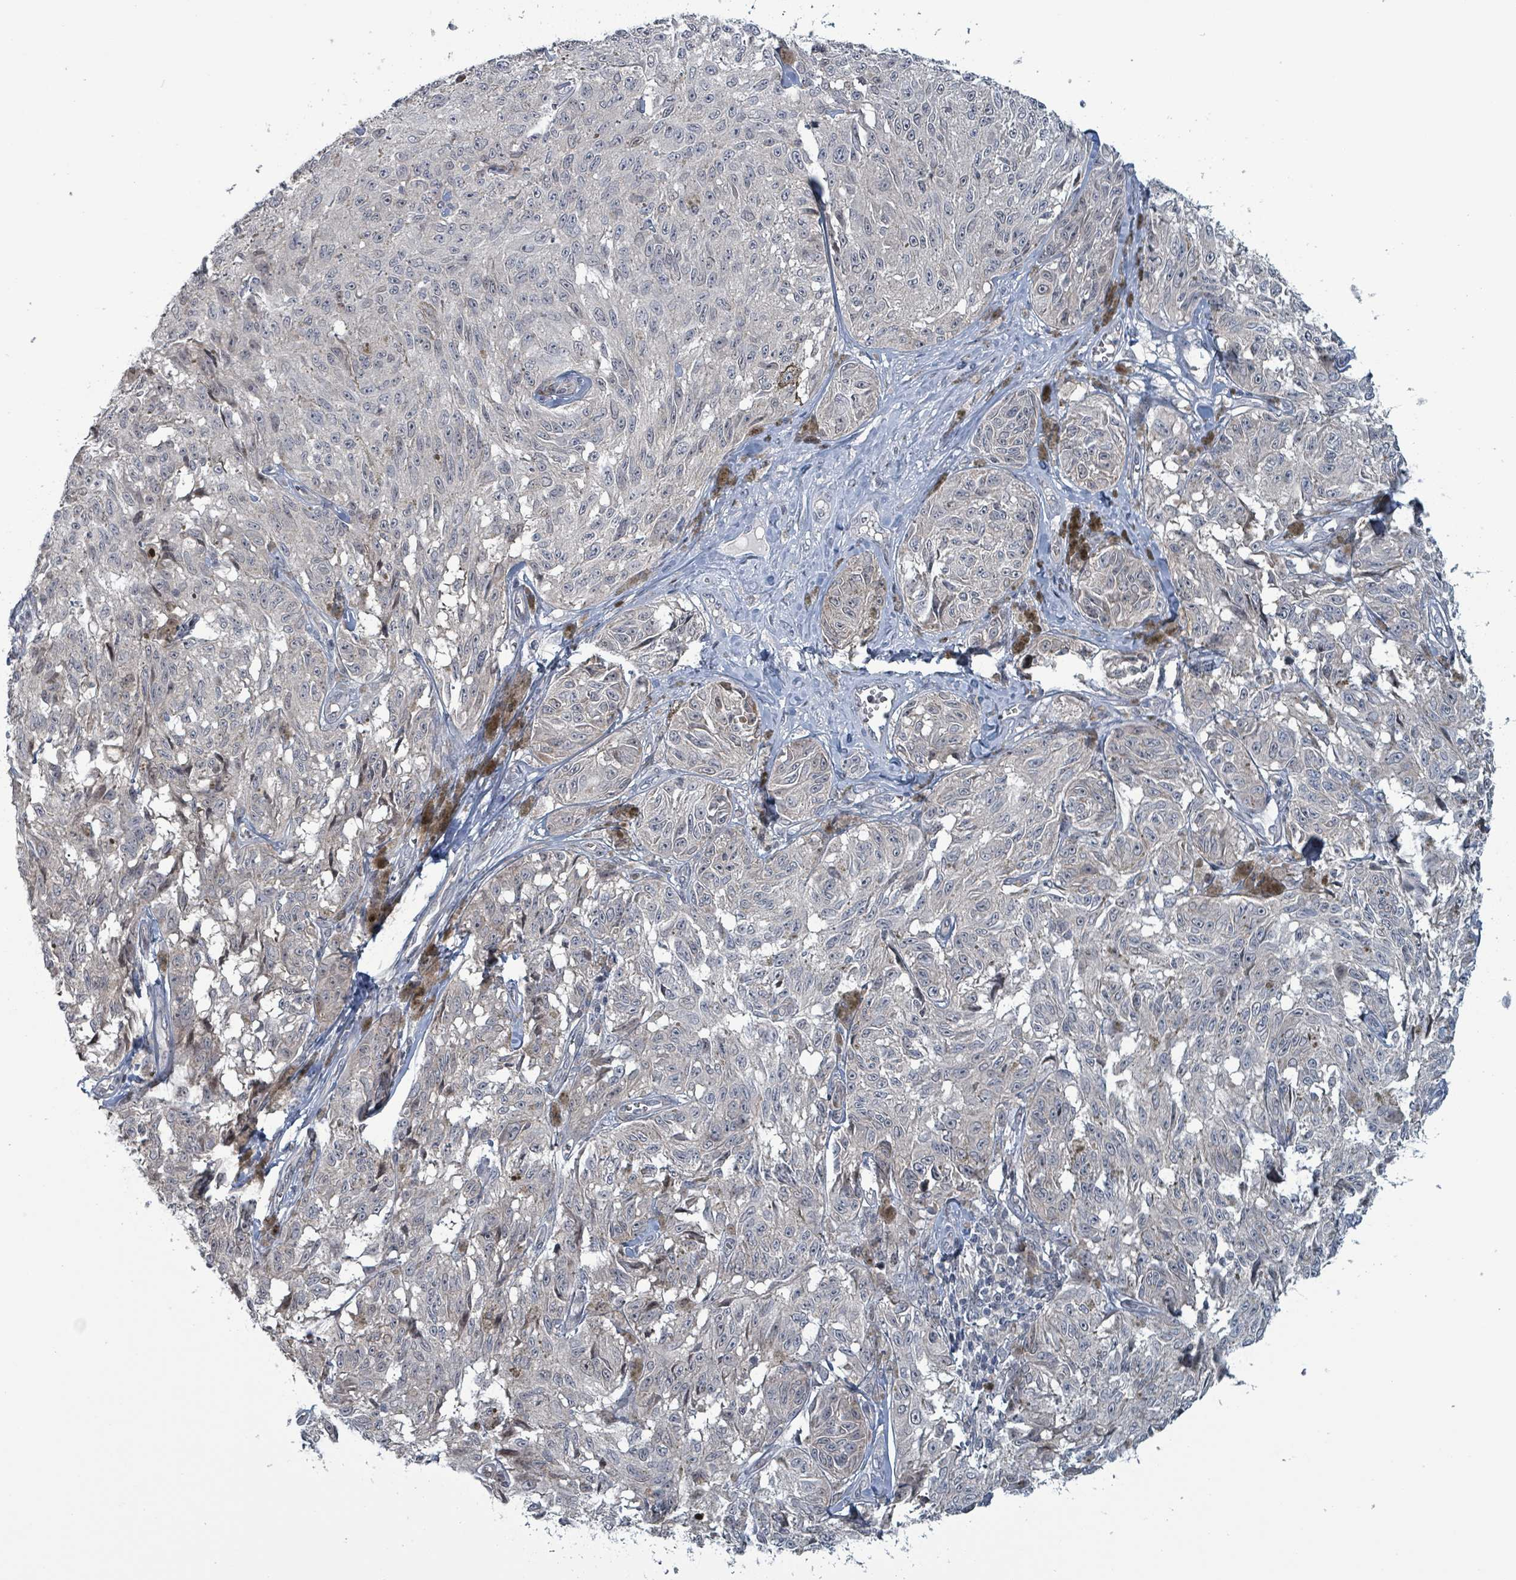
{"staining": {"intensity": "negative", "quantity": "none", "location": "none"}, "tissue": "melanoma", "cell_type": "Tumor cells", "image_type": "cancer", "snomed": [{"axis": "morphology", "description": "Malignant melanoma, NOS"}, {"axis": "topography", "description": "Skin"}], "caption": "Tumor cells are negative for protein expression in human melanoma. The staining was performed using DAB to visualize the protein expression in brown, while the nuclei were stained in blue with hematoxylin (Magnification: 20x).", "gene": "BIVM", "patient": {"sex": "male", "age": 68}}